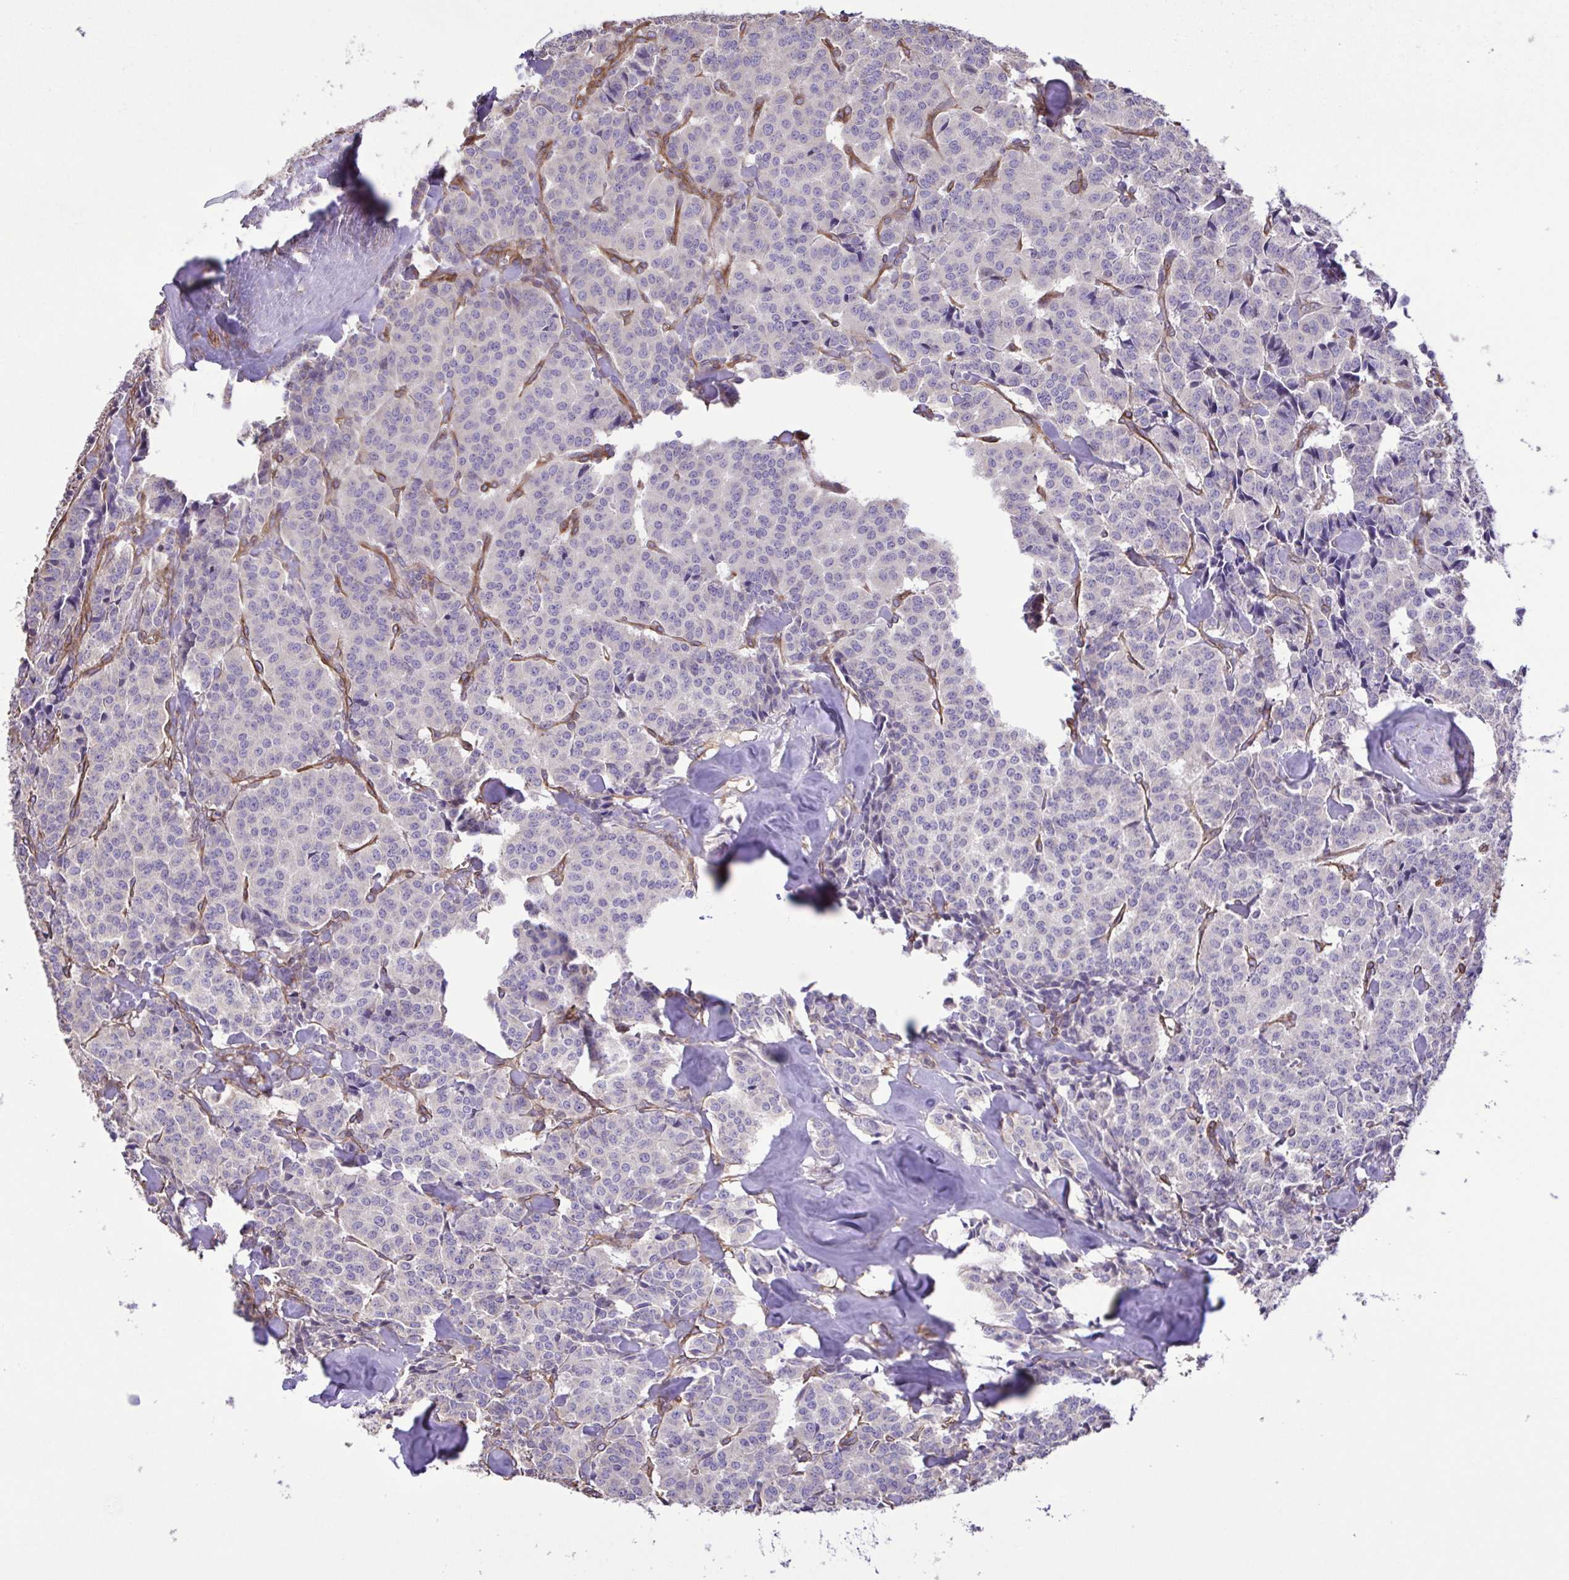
{"staining": {"intensity": "negative", "quantity": "none", "location": "none"}, "tissue": "carcinoid", "cell_type": "Tumor cells", "image_type": "cancer", "snomed": [{"axis": "morphology", "description": "Normal tissue, NOS"}, {"axis": "morphology", "description": "Carcinoid, malignant, NOS"}, {"axis": "topography", "description": "Lung"}], "caption": "Carcinoid was stained to show a protein in brown. There is no significant staining in tumor cells. (Brightfield microscopy of DAB immunohistochemistry at high magnification).", "gene": "FLT1", "patient": {"sex": "female", "age": 46}}